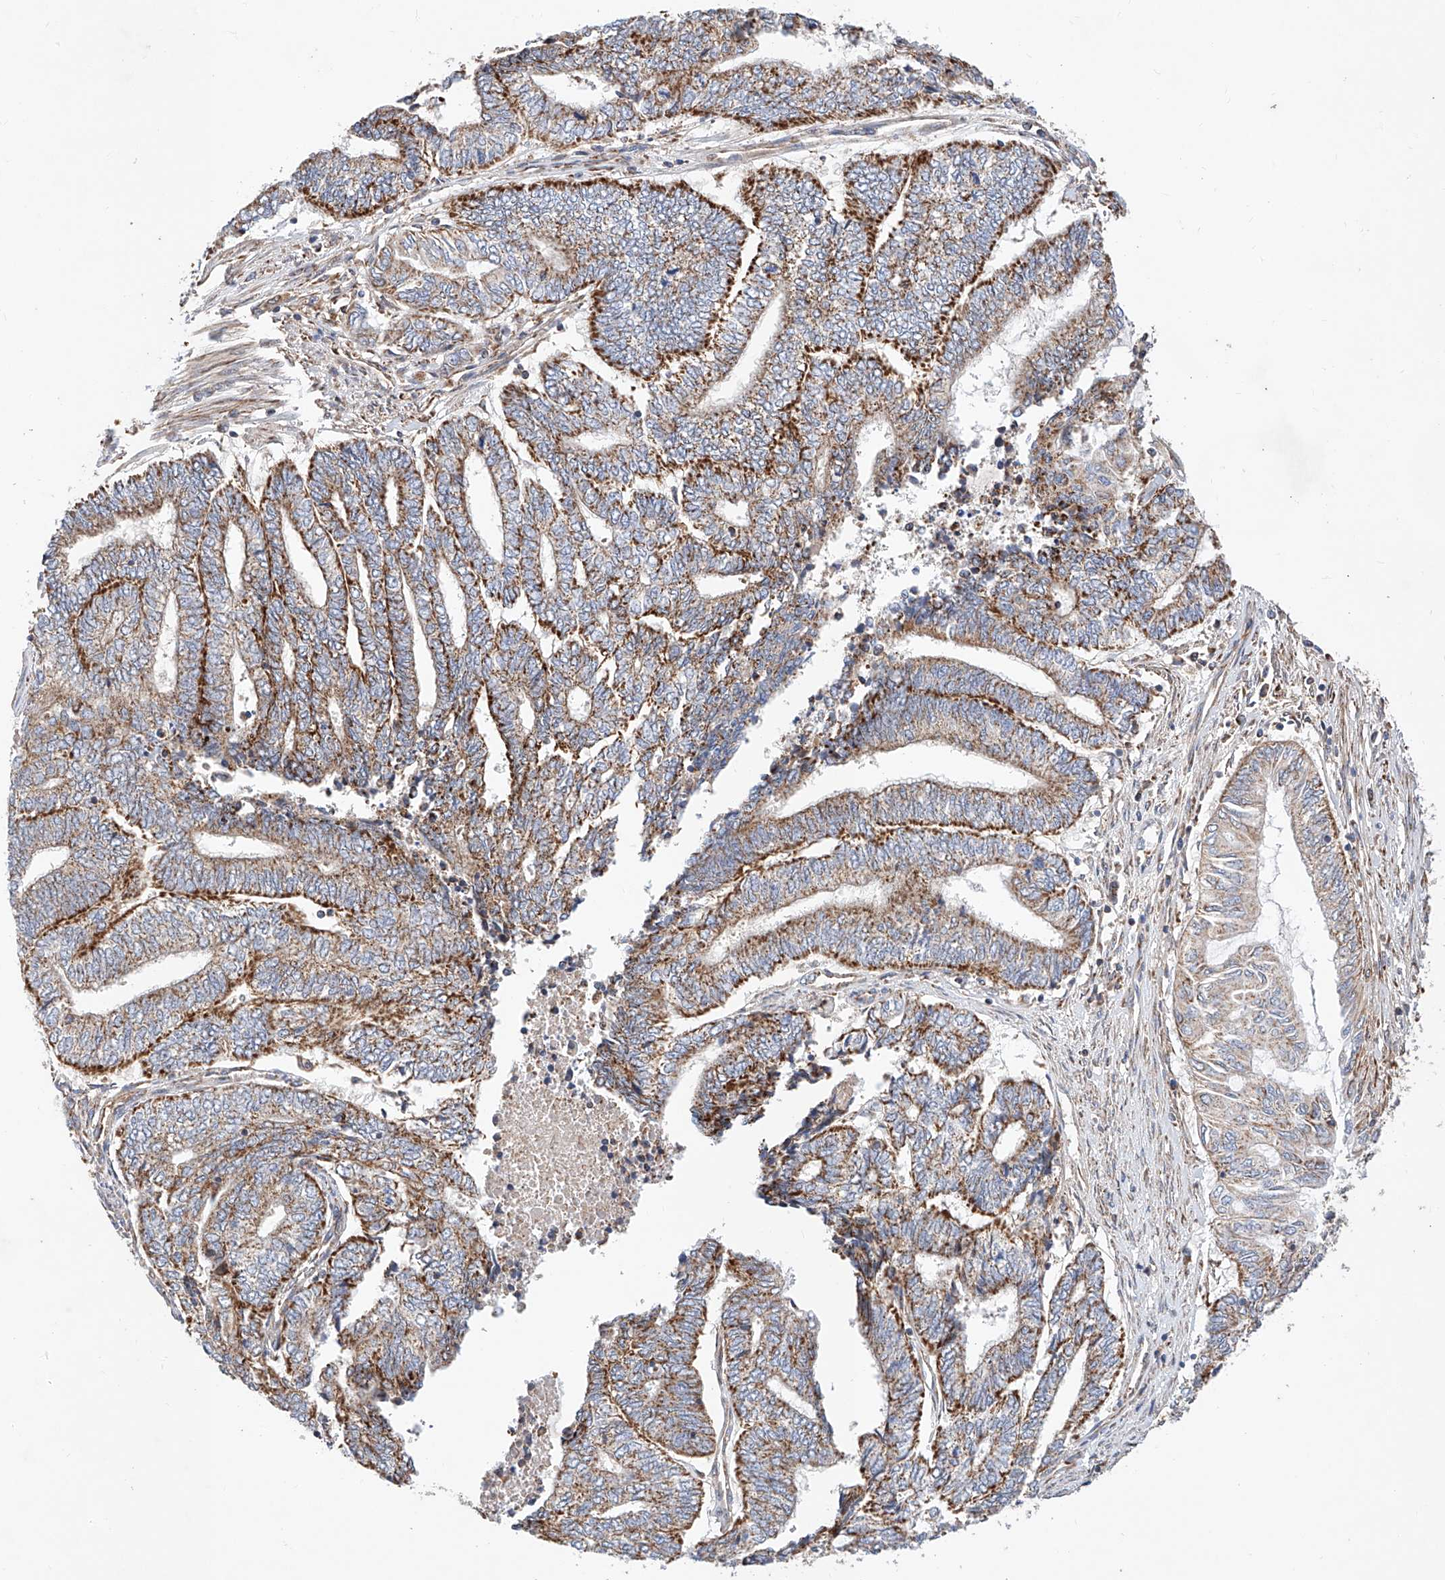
{"staining": {"intensity": "moderate", "quantity": ">75%", "location": "cytoplasmic/membranous"}, "tissue": "endometrial cancer", "cell_type": "Tumor cells", "image_type": "cancer", "snomed": [{"axis": "morphology", "description": "Adenocarcinoma, NOS"}, {"axis": "topography", "description": "Uterus"}, {"axis": "topography", "description": "Endometrium"}], "caption": "This is a histology image of IHC staining of endometrial cancer (adenocarcinoma), which shows moderate positivity in the cytoplasmic/membranous of tumor cells.", "gene": "NR1D1", "patient": {"sex": "female", "age": 70}}